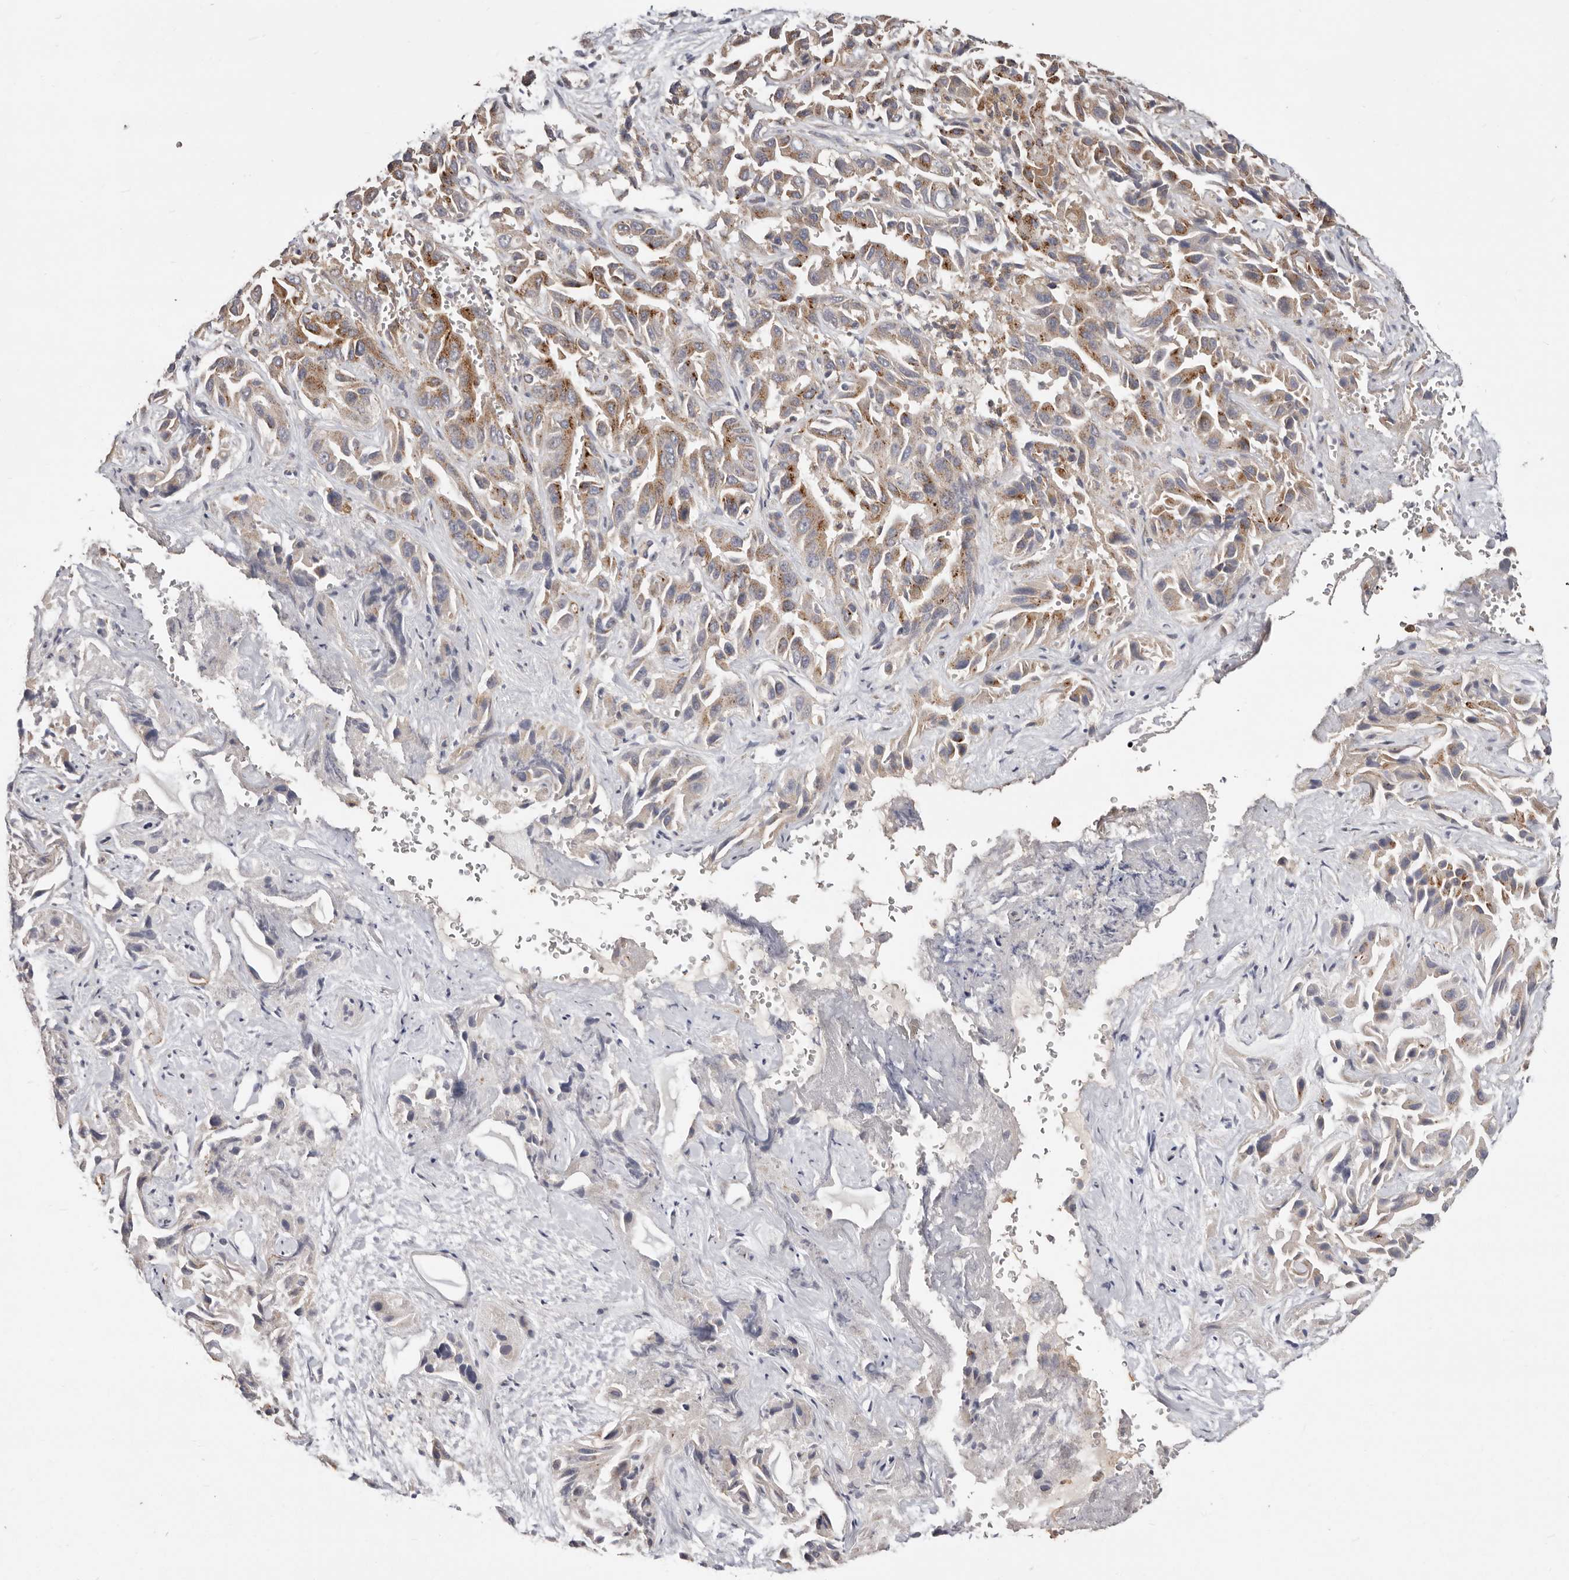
{"staining": {"intensity": "moderate", "quantity": ">75%", "location": "cytoplasmic/membranous"}, "tissue": "liver cancer", "cell_type": "Tumor cells", "image_type": "cancer", "snomed": [{"axis": "morphology", "description": "Cholangiocarcinoma"}, {"axis": "topography", "description": "Liver"}], "caption": "Cholangiocarcinoma (liver) stained for a protein (brown) displays moderate cytoplasmic/membranous positive expression in approximately >75% of tumor cells.", "gene": "LRRC25", "patient": {"sex": "female", "age": 52}}